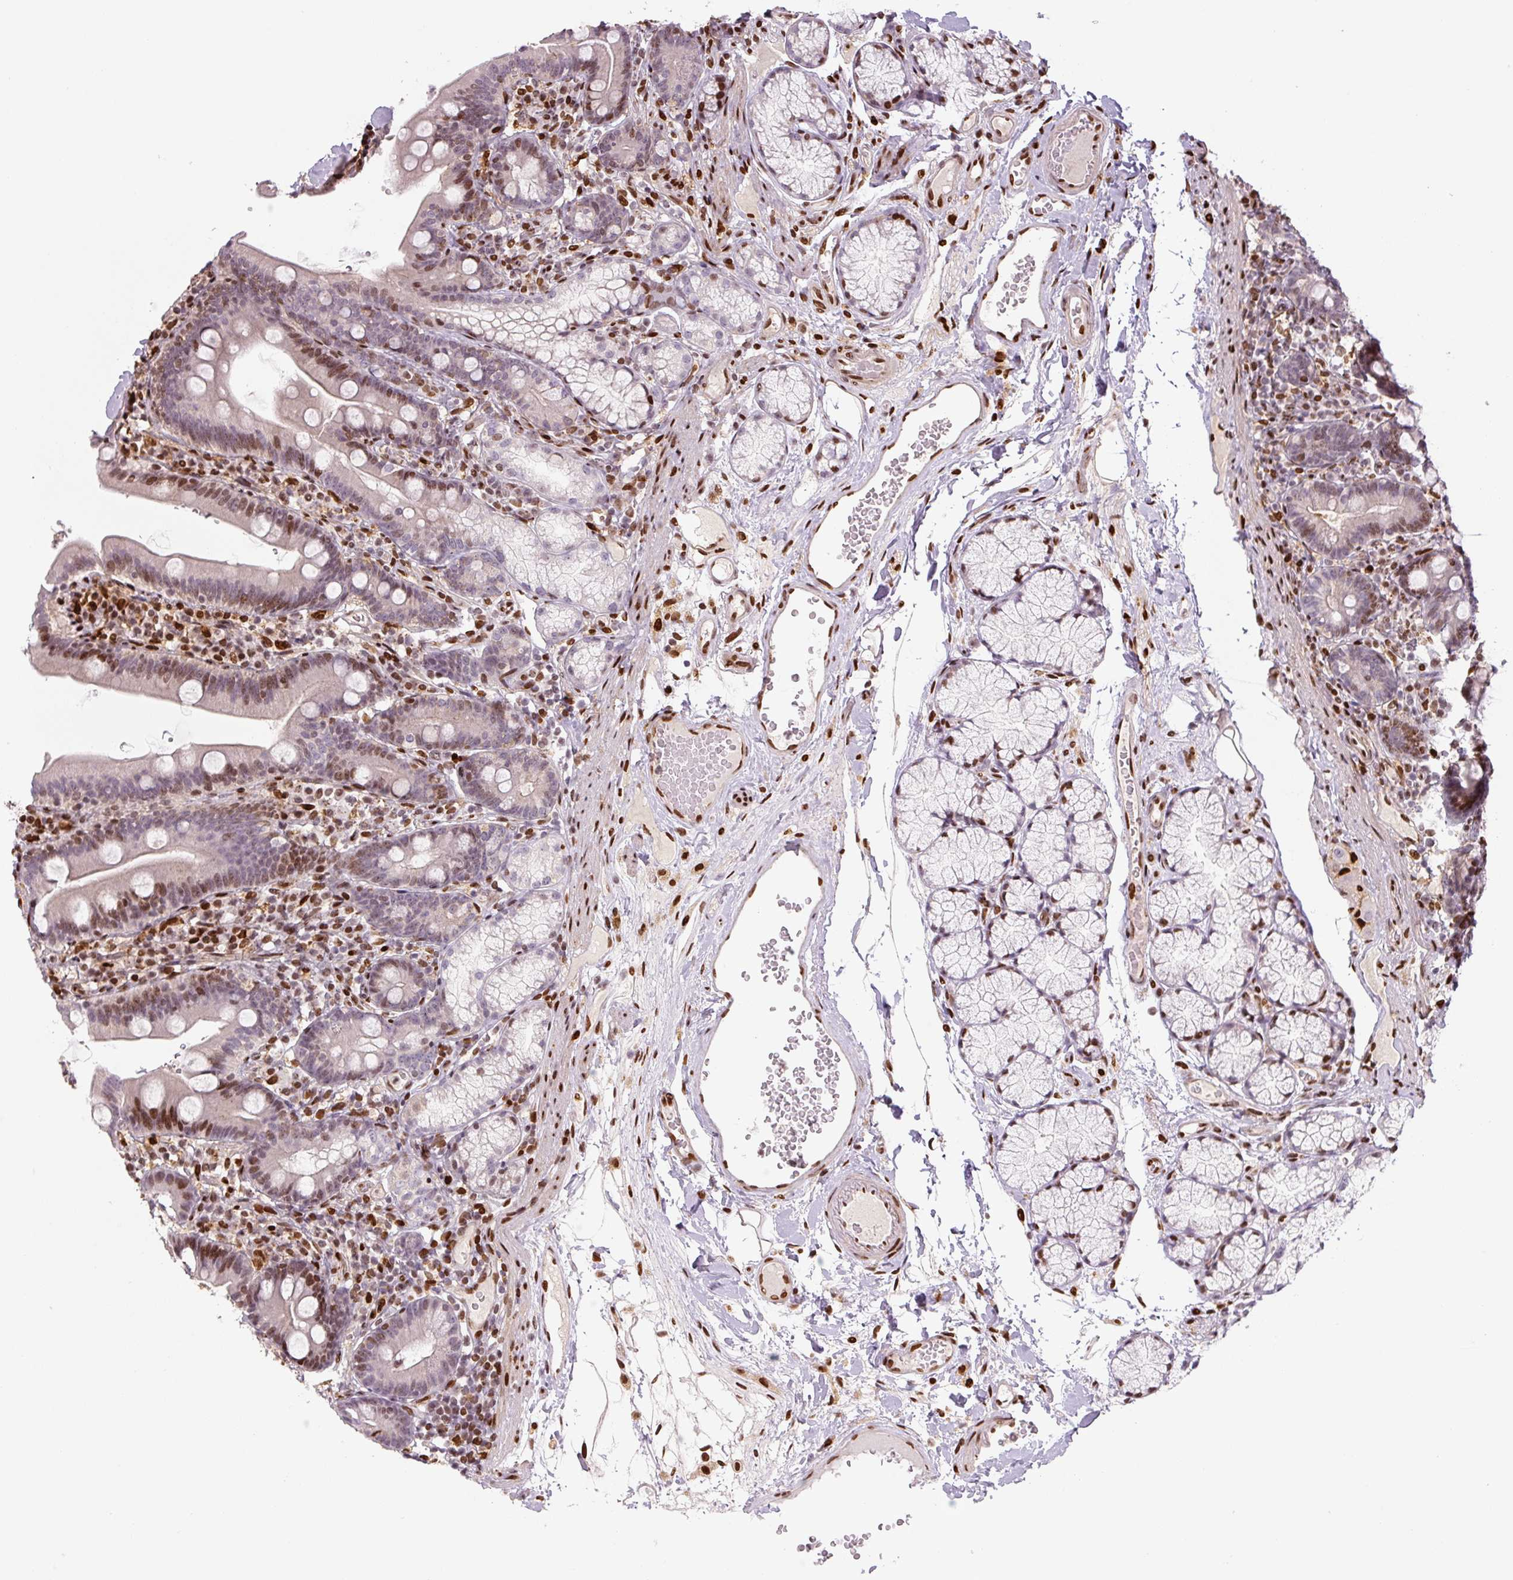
{"staining": {"intensity": "moderate", "quantity": "25%-75%", "location": "nuclear"}, "tissue": "duodenum", "cell_type": "Glandular cells", "image_type": "normal", "snomed": [{"axis": "morphology", "description": "Normal tissue, NOS"}, {"axis": "topography", "description": "Duodenum"}], "caption": "Moderate nuclear expression is present in about 25%-75% of glandular cells in normal duodenum.", "gene": "PYDC2", "patient": {"sex": "female", "age": 67}}